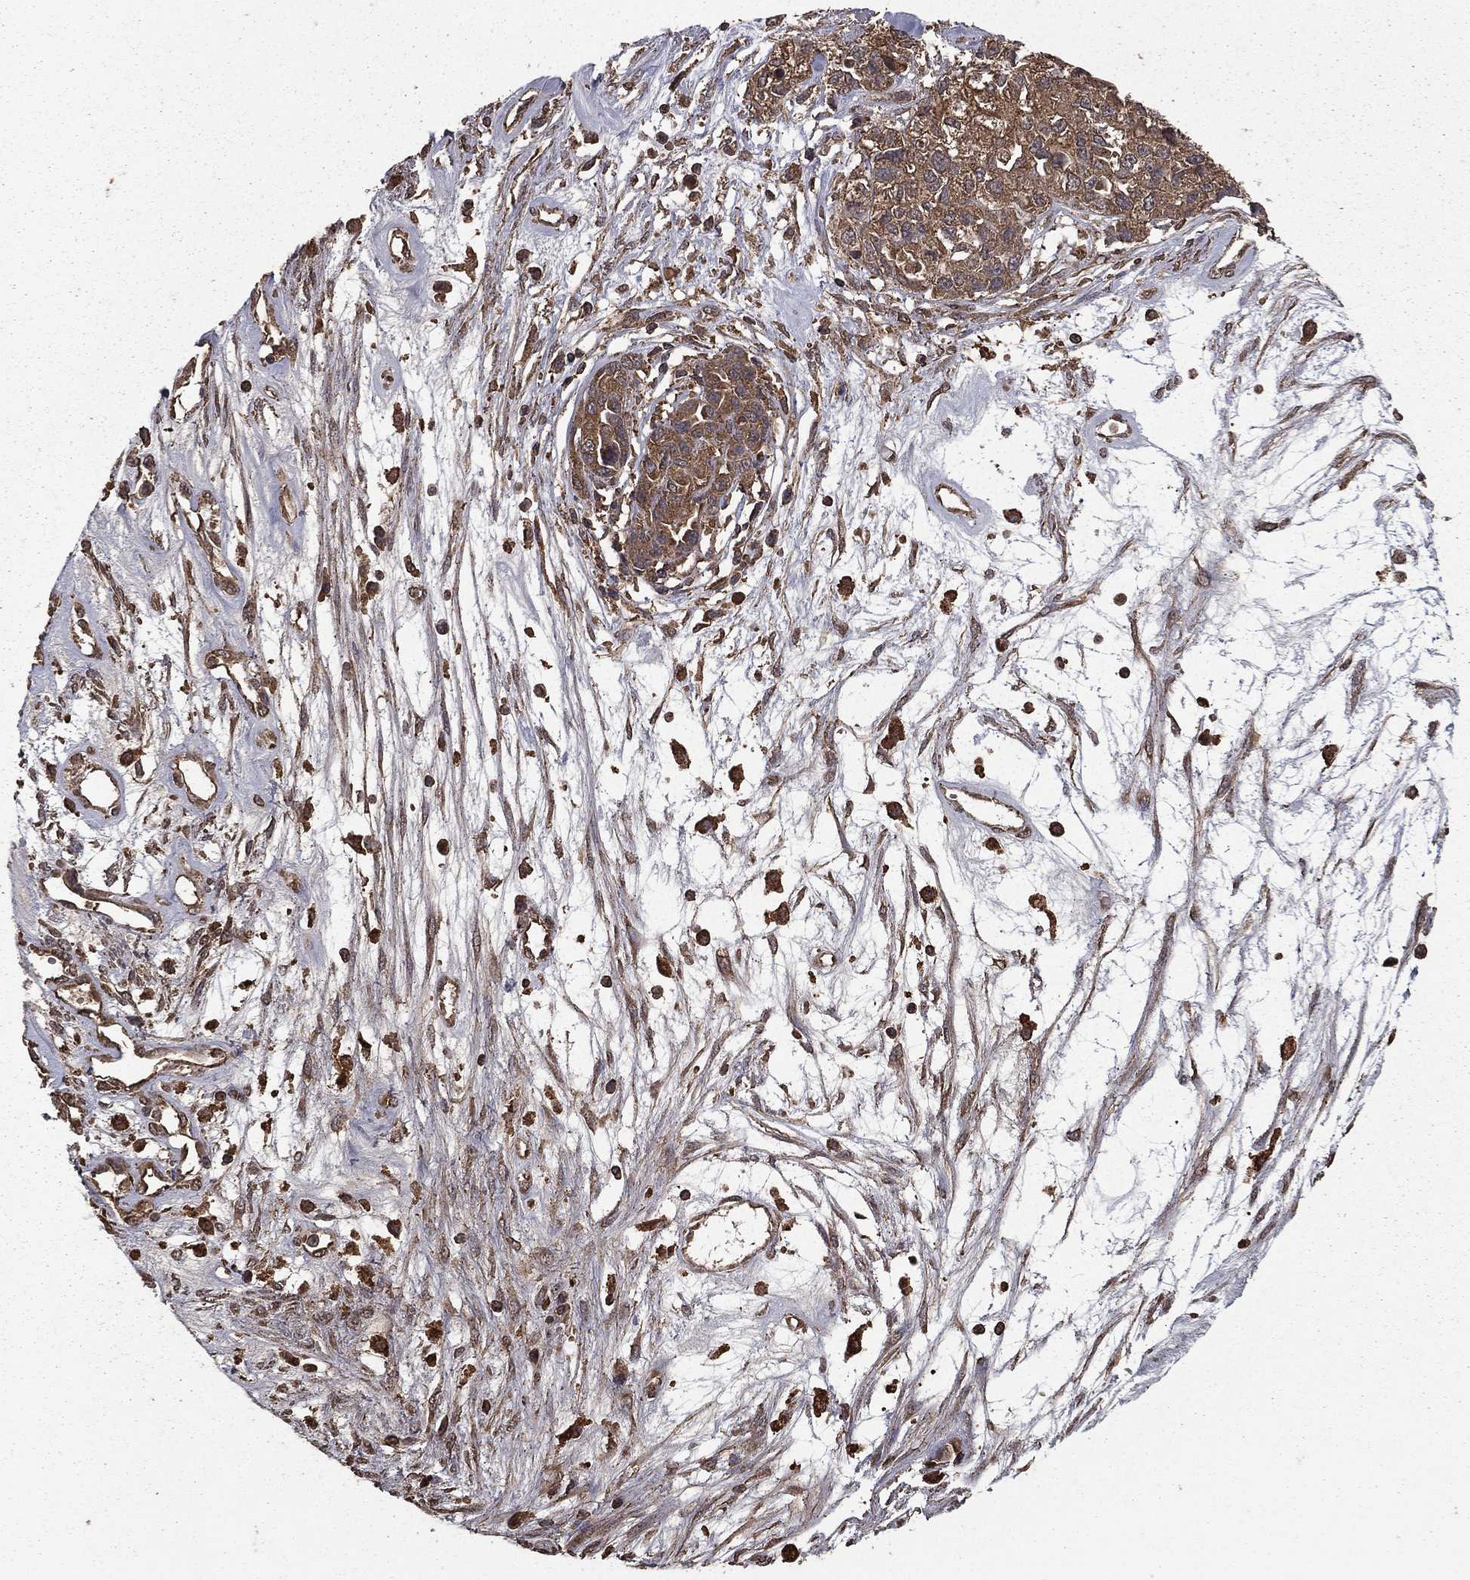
{"staining": {"intensity": "weak", "quantity": ">75%", "location": "cytoplasmic/membranous"}, "tissue": "ovarian cancer", "cell_type": "Tumor cells", "image_type": "cancer", "snomed": [{"axis": "morphology", "description": "Cystadenocarcinoma, serous, NOS"}, {"axis": "topography", "description": "Ovary"}], "caption": "There is low levels of weak cytoplasmic/membranous staining in tumor cells of serous cystadenocarcinoma (ovarian), as demonstrated by immunohistochemical staining (brown color).", "gene": "BIRC6", "patient": {"sex": "female", "age": 87}}